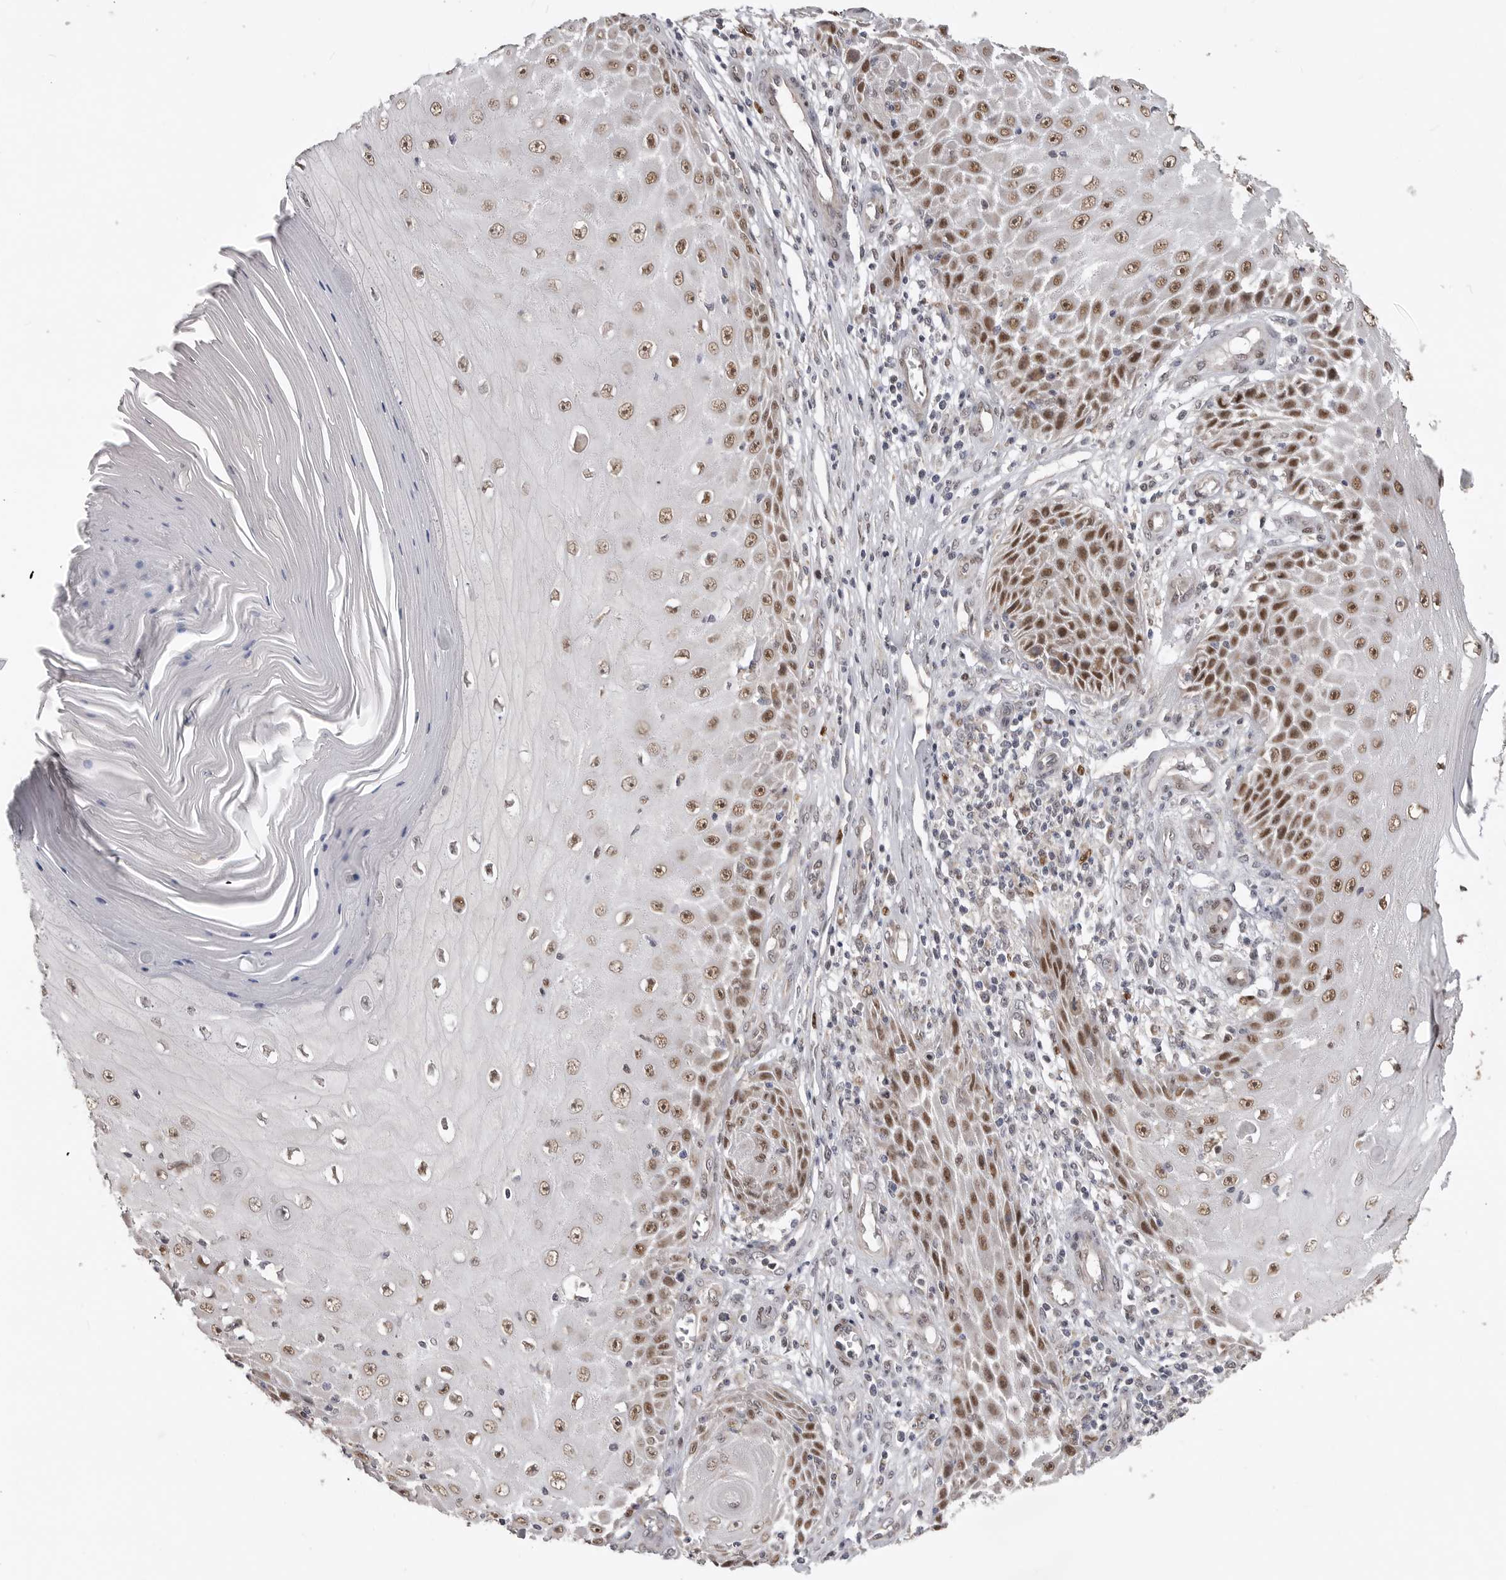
{"staining": {"intensity": "moderate", "quantity": ">75%", "location": "nuclear"}, "tissue": "skin cancer", "cell_type": "Tumor cells", "image_type": "cancer", "snomed": [{"axis": "morphology", "description": "Squamous cell carcinoma, NOS"}, {"axis": "topography", "description": "Skin"}], "caption": "About >75% of tumor cells in skin cancer show moderate nuclear protein staining as visualized by brown immunohistochemical staining.", "gene": "SMARCC1", "patient": {"sex": "female", "age": 73}}